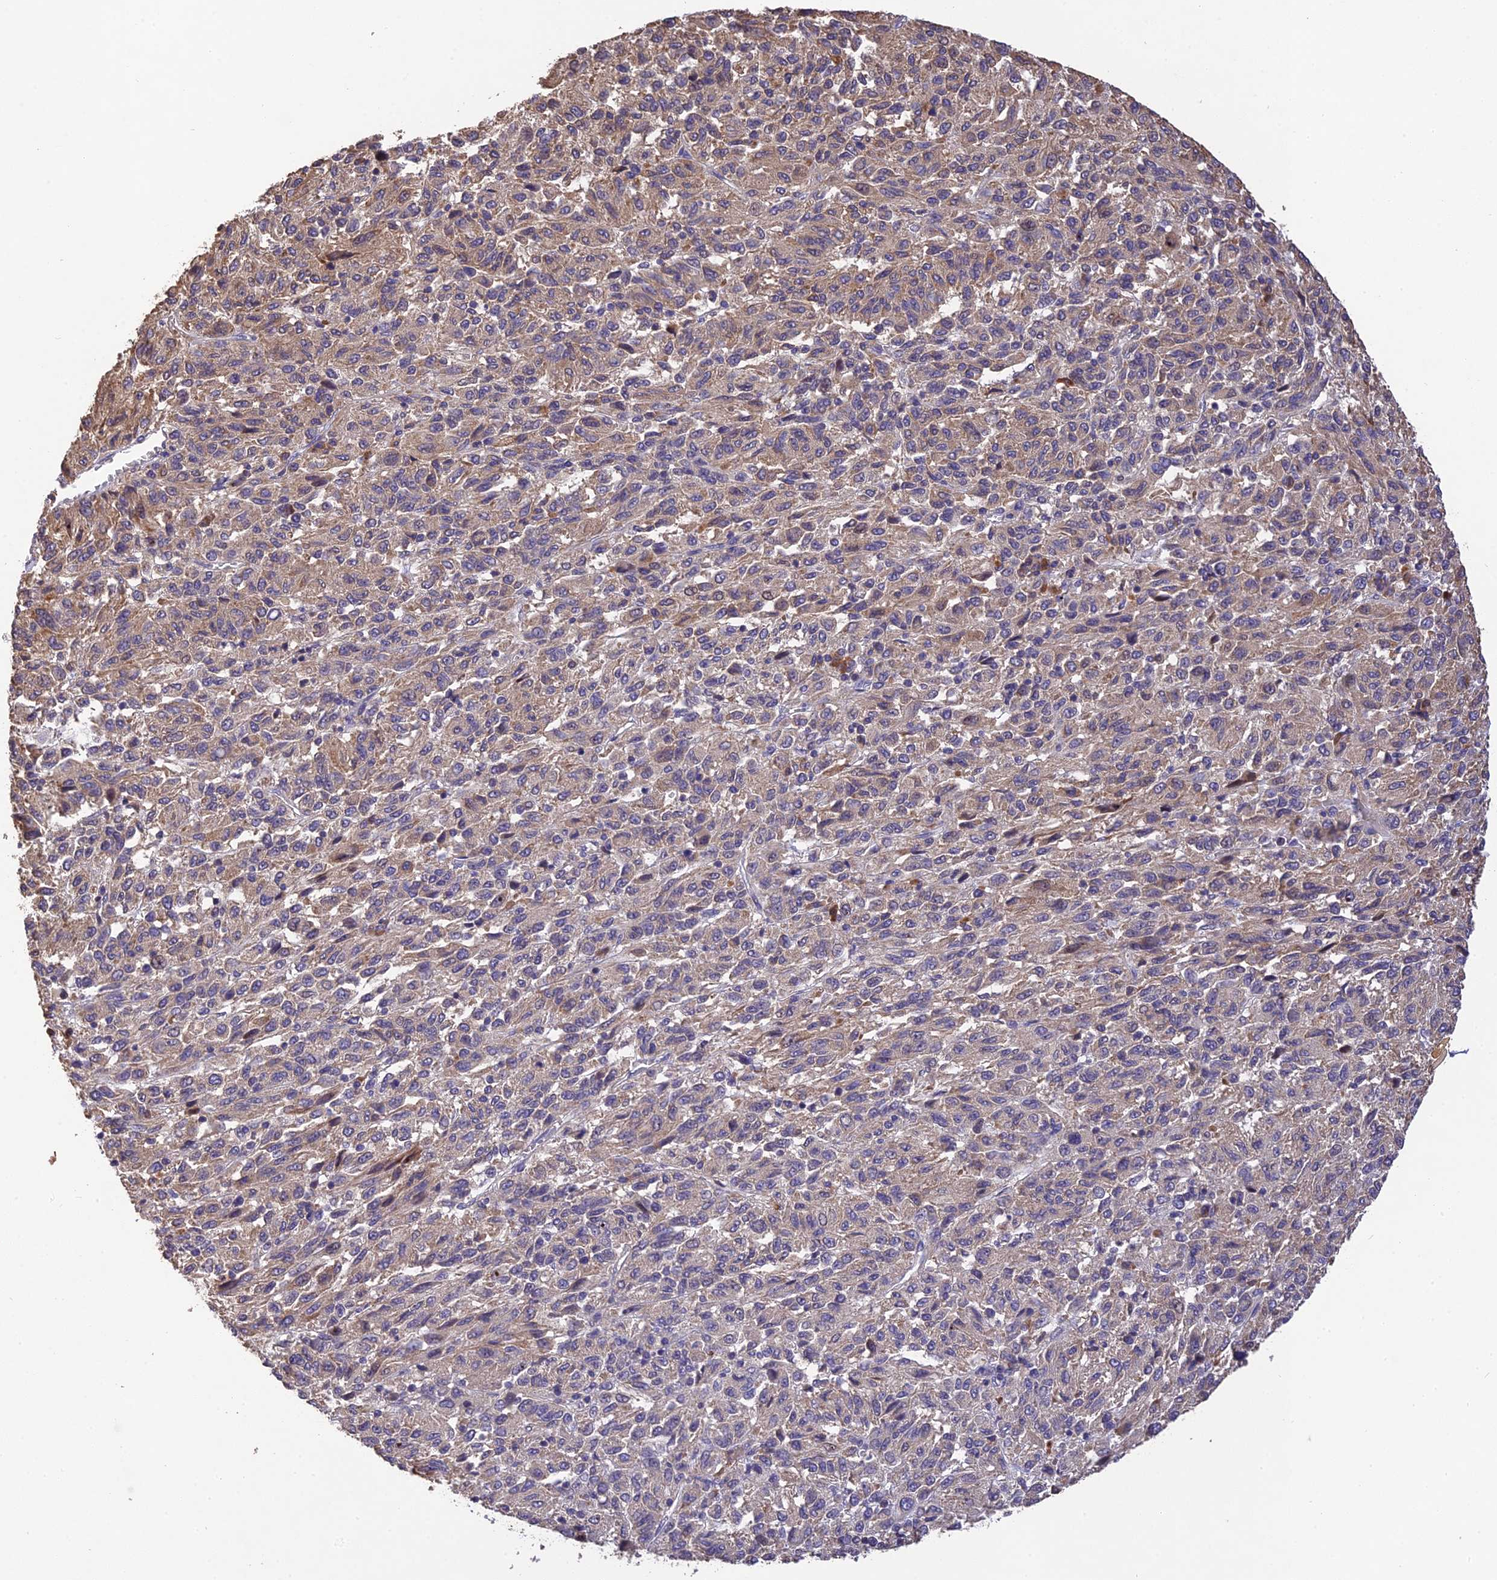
{"staining": {"intensity": "weak", "quantity": "<25%", "location": "cytoplasmic/membranous"}, "tissue": "melanoma", "cell_type": "Tumor cells", "image_type": "cancer", "snomed": [{"axis": "morphology", "description": "Malignant melanoma, Metastatic site"}, {"axis": "topography", "description": "Lung"}], "caption": "High magnification brightfield microscopy of melanoma stained with DAB (brown) and counterstained with hematoxylin (blue): tumor cells show no significant staining.", "gene": "DENND5B", "patient": {"sex": "male", "age": 64}}